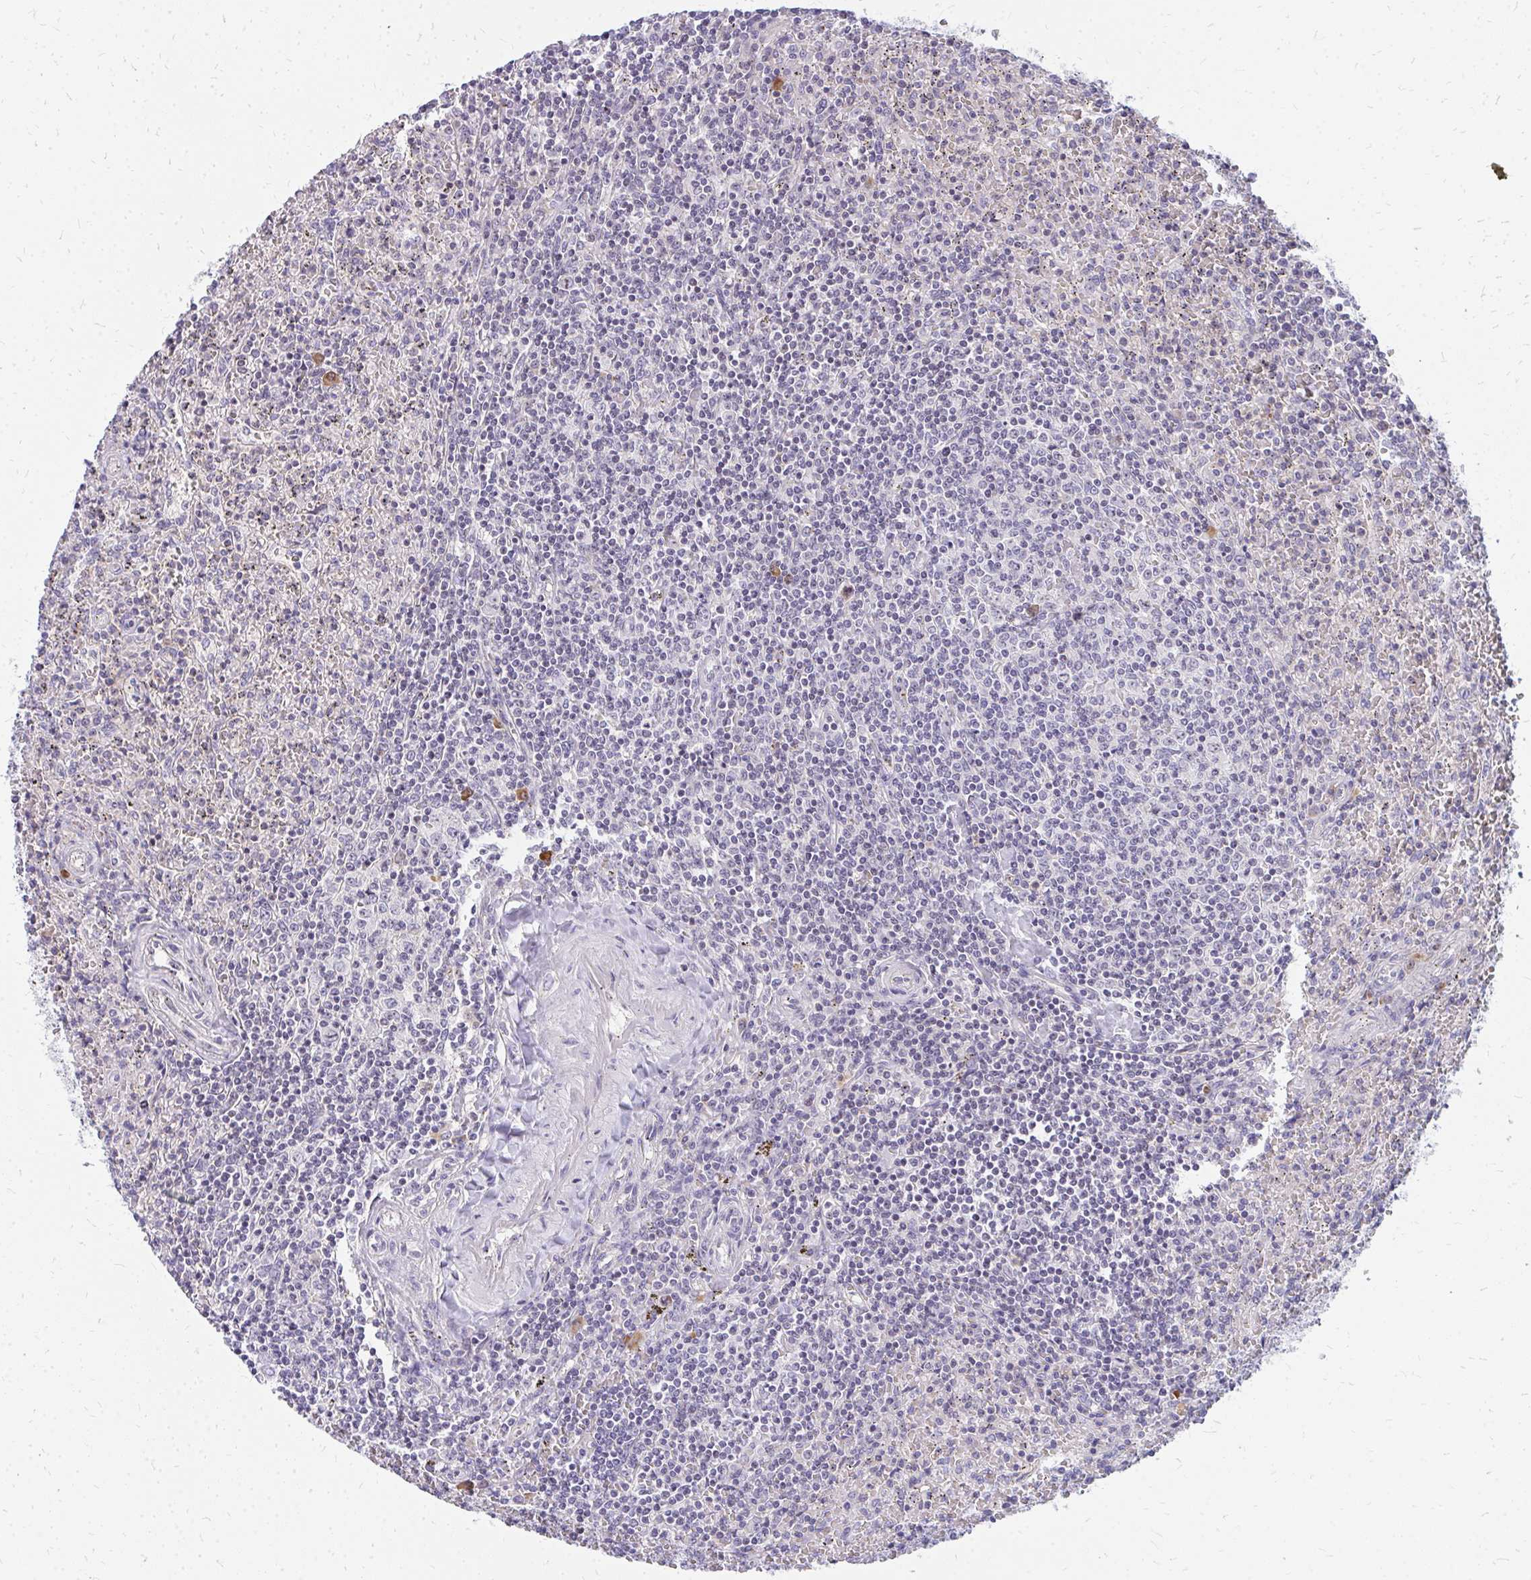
{"staining": {"intensity": "negative", "quantity": "none", "location": "none"}, "tissue": "lymphoma", "cell_type": "Tumor cells", "image_type": "cancer", "snomed": [{"axis": "morphology", "description": "Malignant lymphoma, non-Hodgkin's type, Low grade"}, {"axis": "topography", "description": "Spleen"}], "caption": "This image is of malignant lymphoma, non-Hodgkin's type (low-grade) stained with IHC to label a protein in brown with the nuclei are counter-stained blue. There is no positivity in tumor cells.", "gene": "FAM9A", "patient": {"sex": "female", "age": 64}}